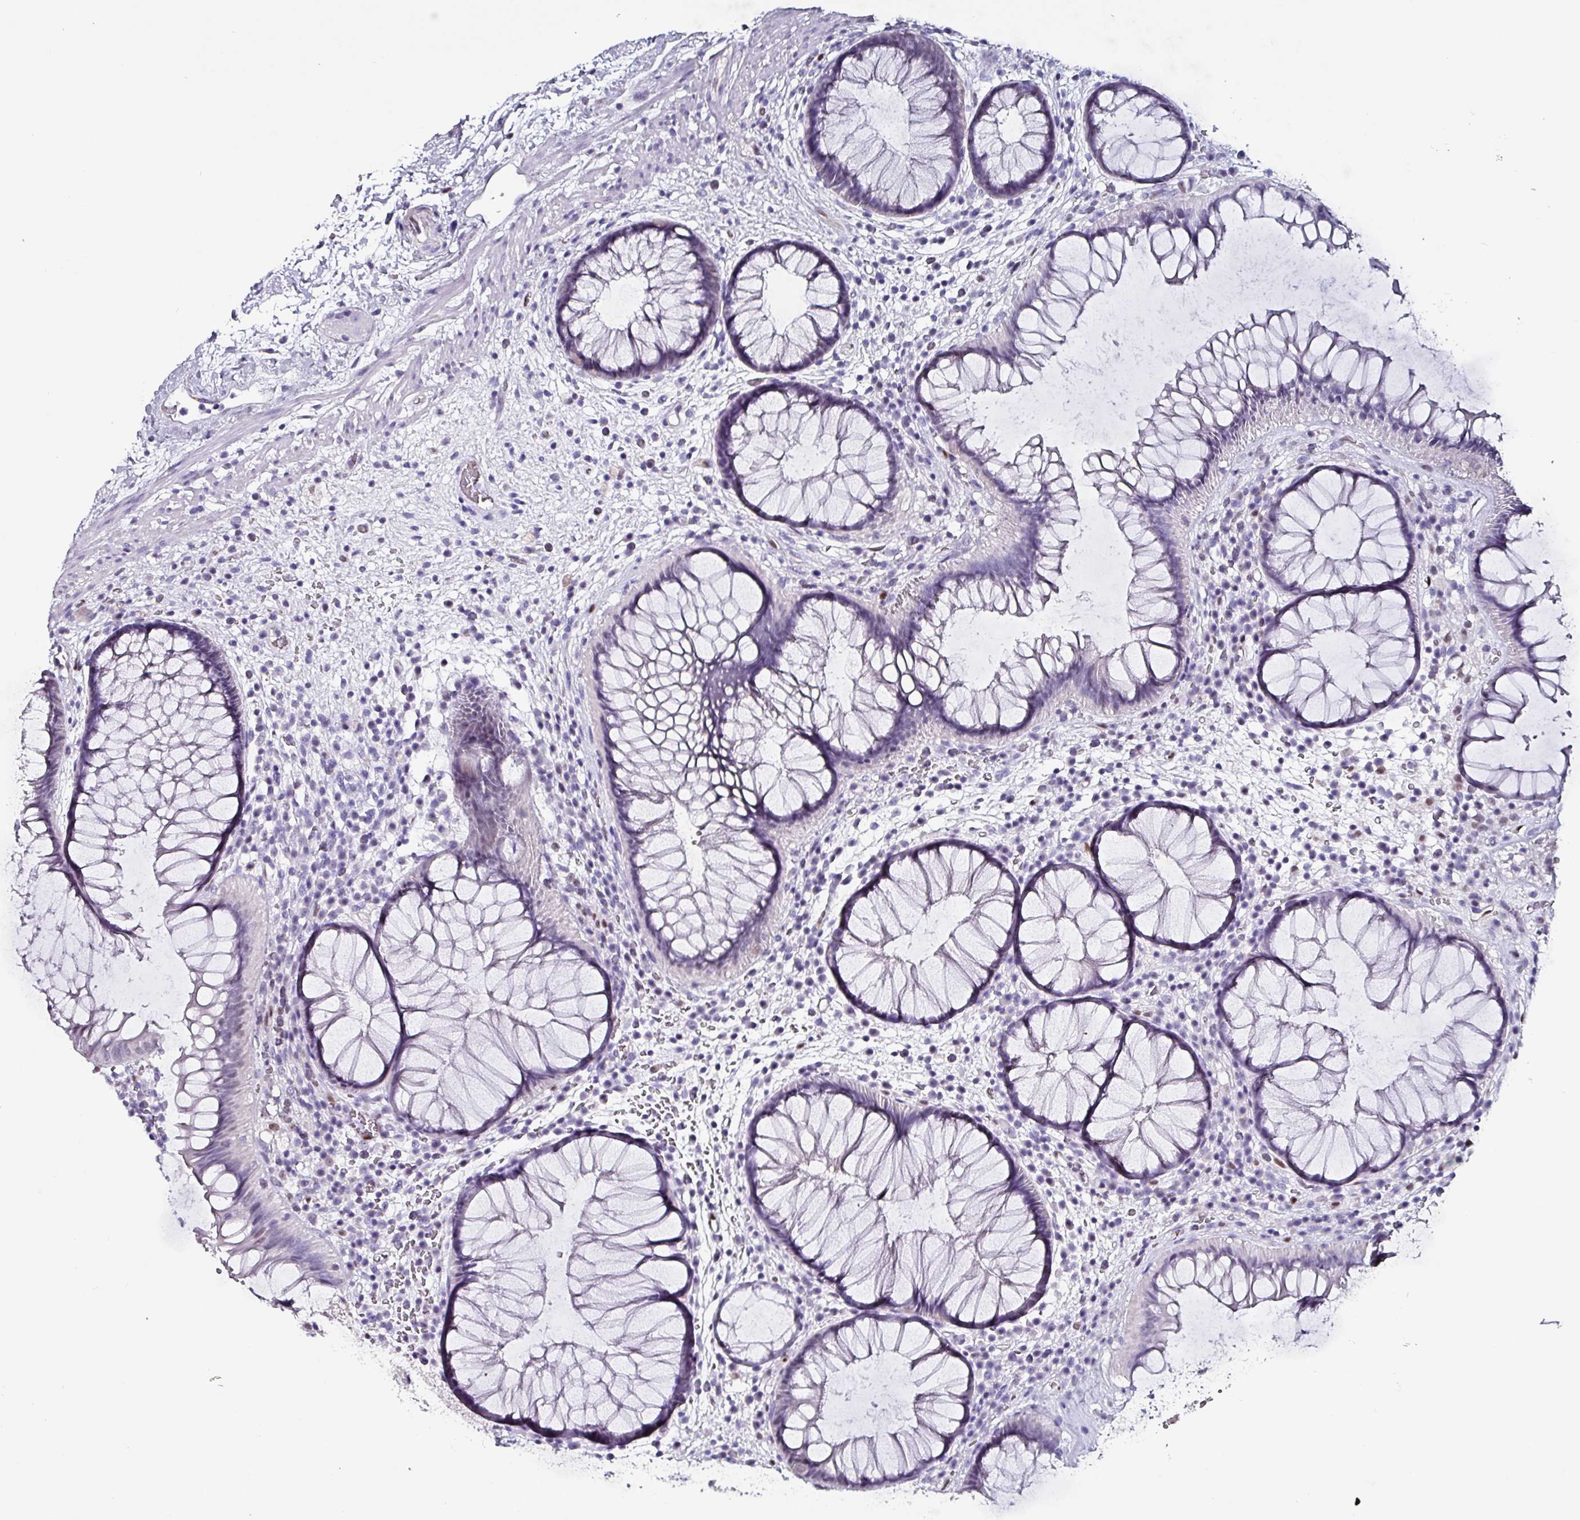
{"staining": {"intensity": "negative", "quantity": "none", "location": "none"}, "tissue": "rectum", "cell_type": "Glandular cells", "image_type": "normal", "snomed": [{"axis": "morphology", "description": "Normal tissue, NOS"}, {"axis": "topography", "description": "Rectum"}], "caption": "This image is of normal rectum stained with immunohistochemistry (IHC) to label a protein in brown with the nuclei are counter-stained blue. There is no staining in glandular cells. (Stains: DAB immunohistochemistry (IHC) with hematoxylin counter stain, Microscopy: brightfield microscopy at high magnification).", "gene": "ZNF816", "patient": {"sex": "male", "age": 51}}